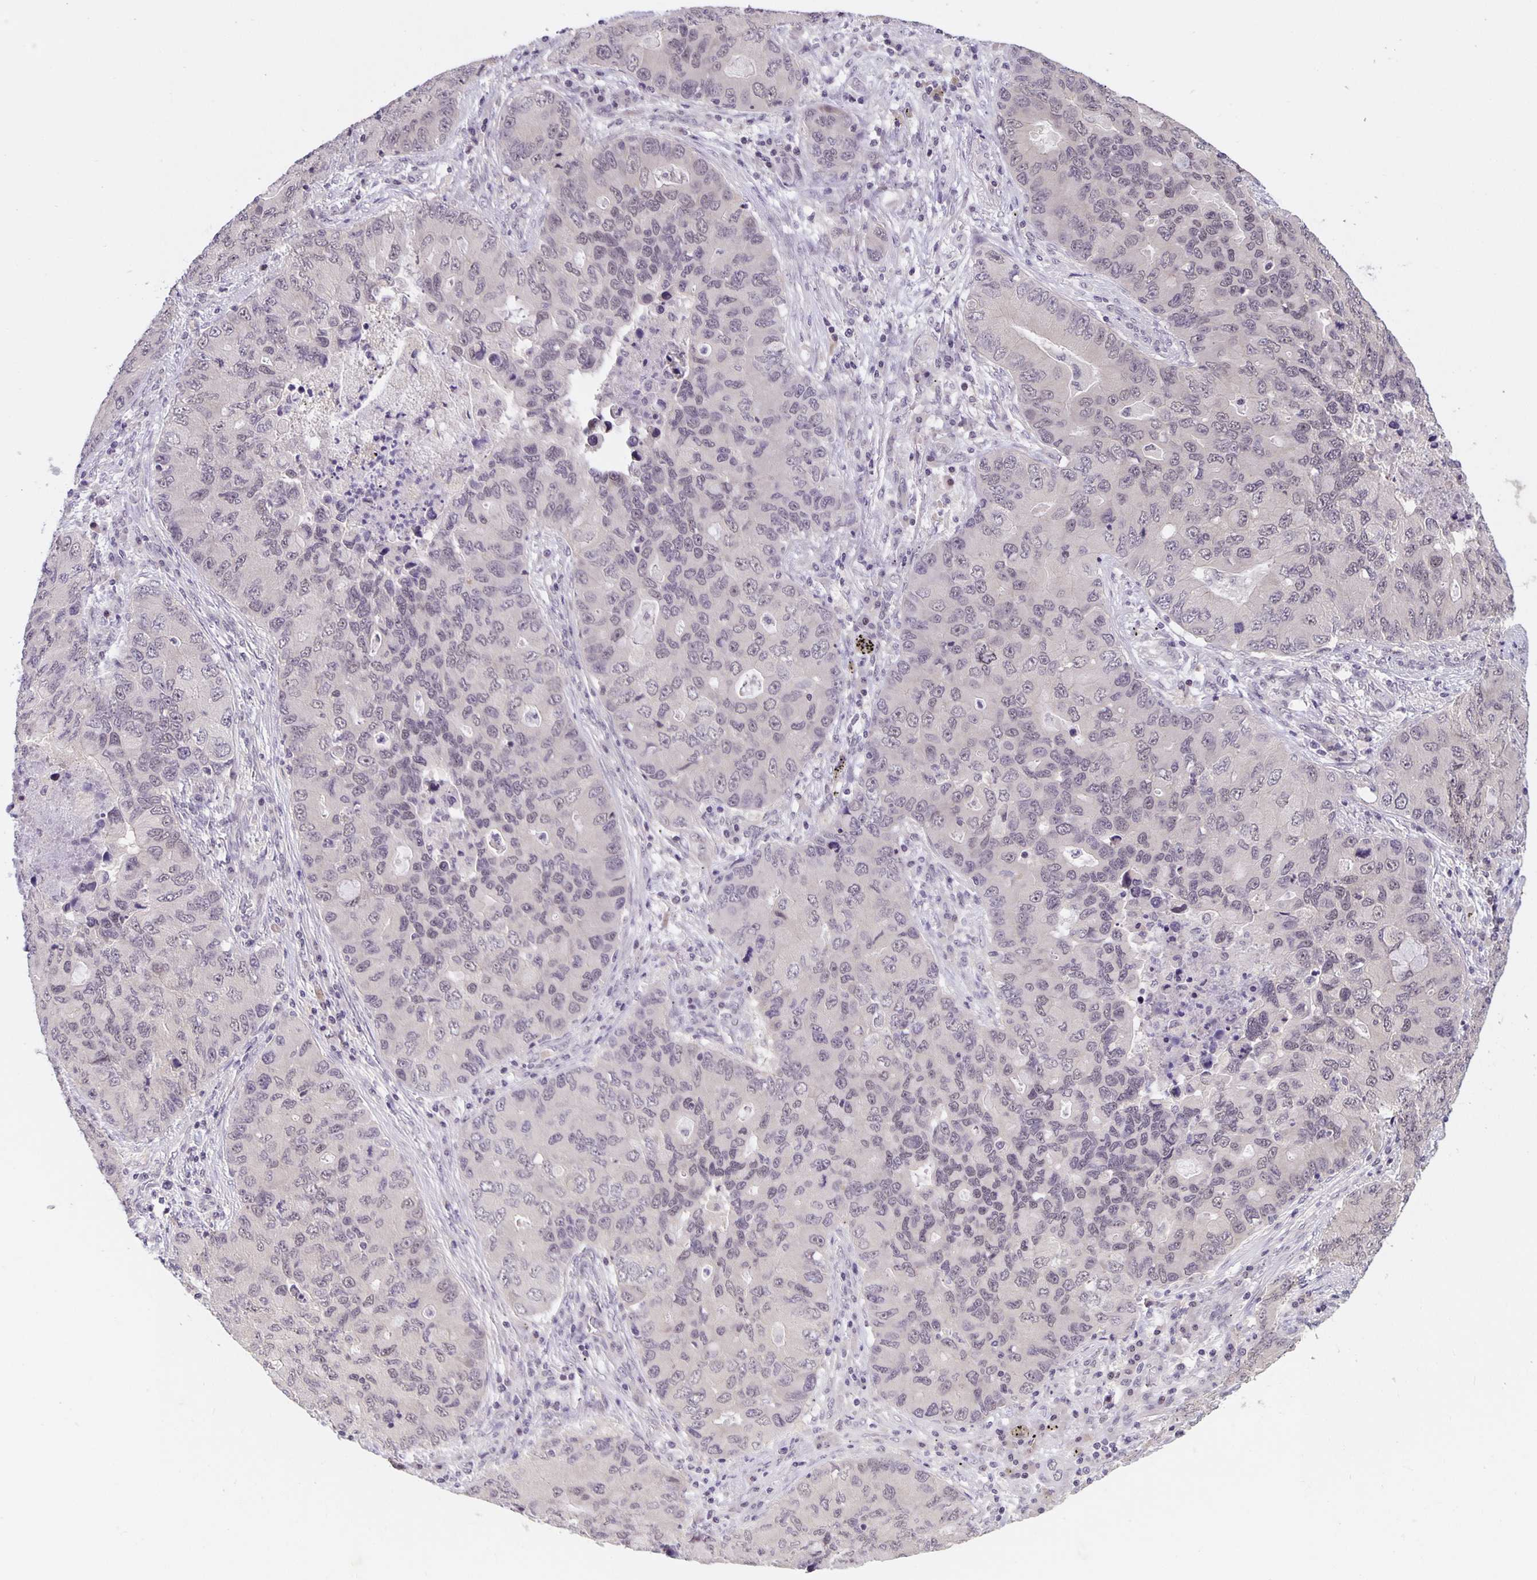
{"staining": {"intensity": "negative", "quantity": "none", "location": "none"}, "tissue": "lung cancer", "cell_type": "Tumor cells", "image_type": "cancer", "snomed": [{"axis": "morphology", "description": "Adenocarcinoma, NOS"}, {"axis": "morphology", "description": "Adenocarcinoma, metastatic, NOS"}, {"axis": "topography", "description": "Lymph node"}, {"axis": "topography", "description": "Lung"}], "caption": "Lung cancer (metastatic adenocarcinoma) stained for a protein using IHC shows no positivity tumor cells.", "gene": "ARVCF", "patient": {"sex": "female", "age": 54}}